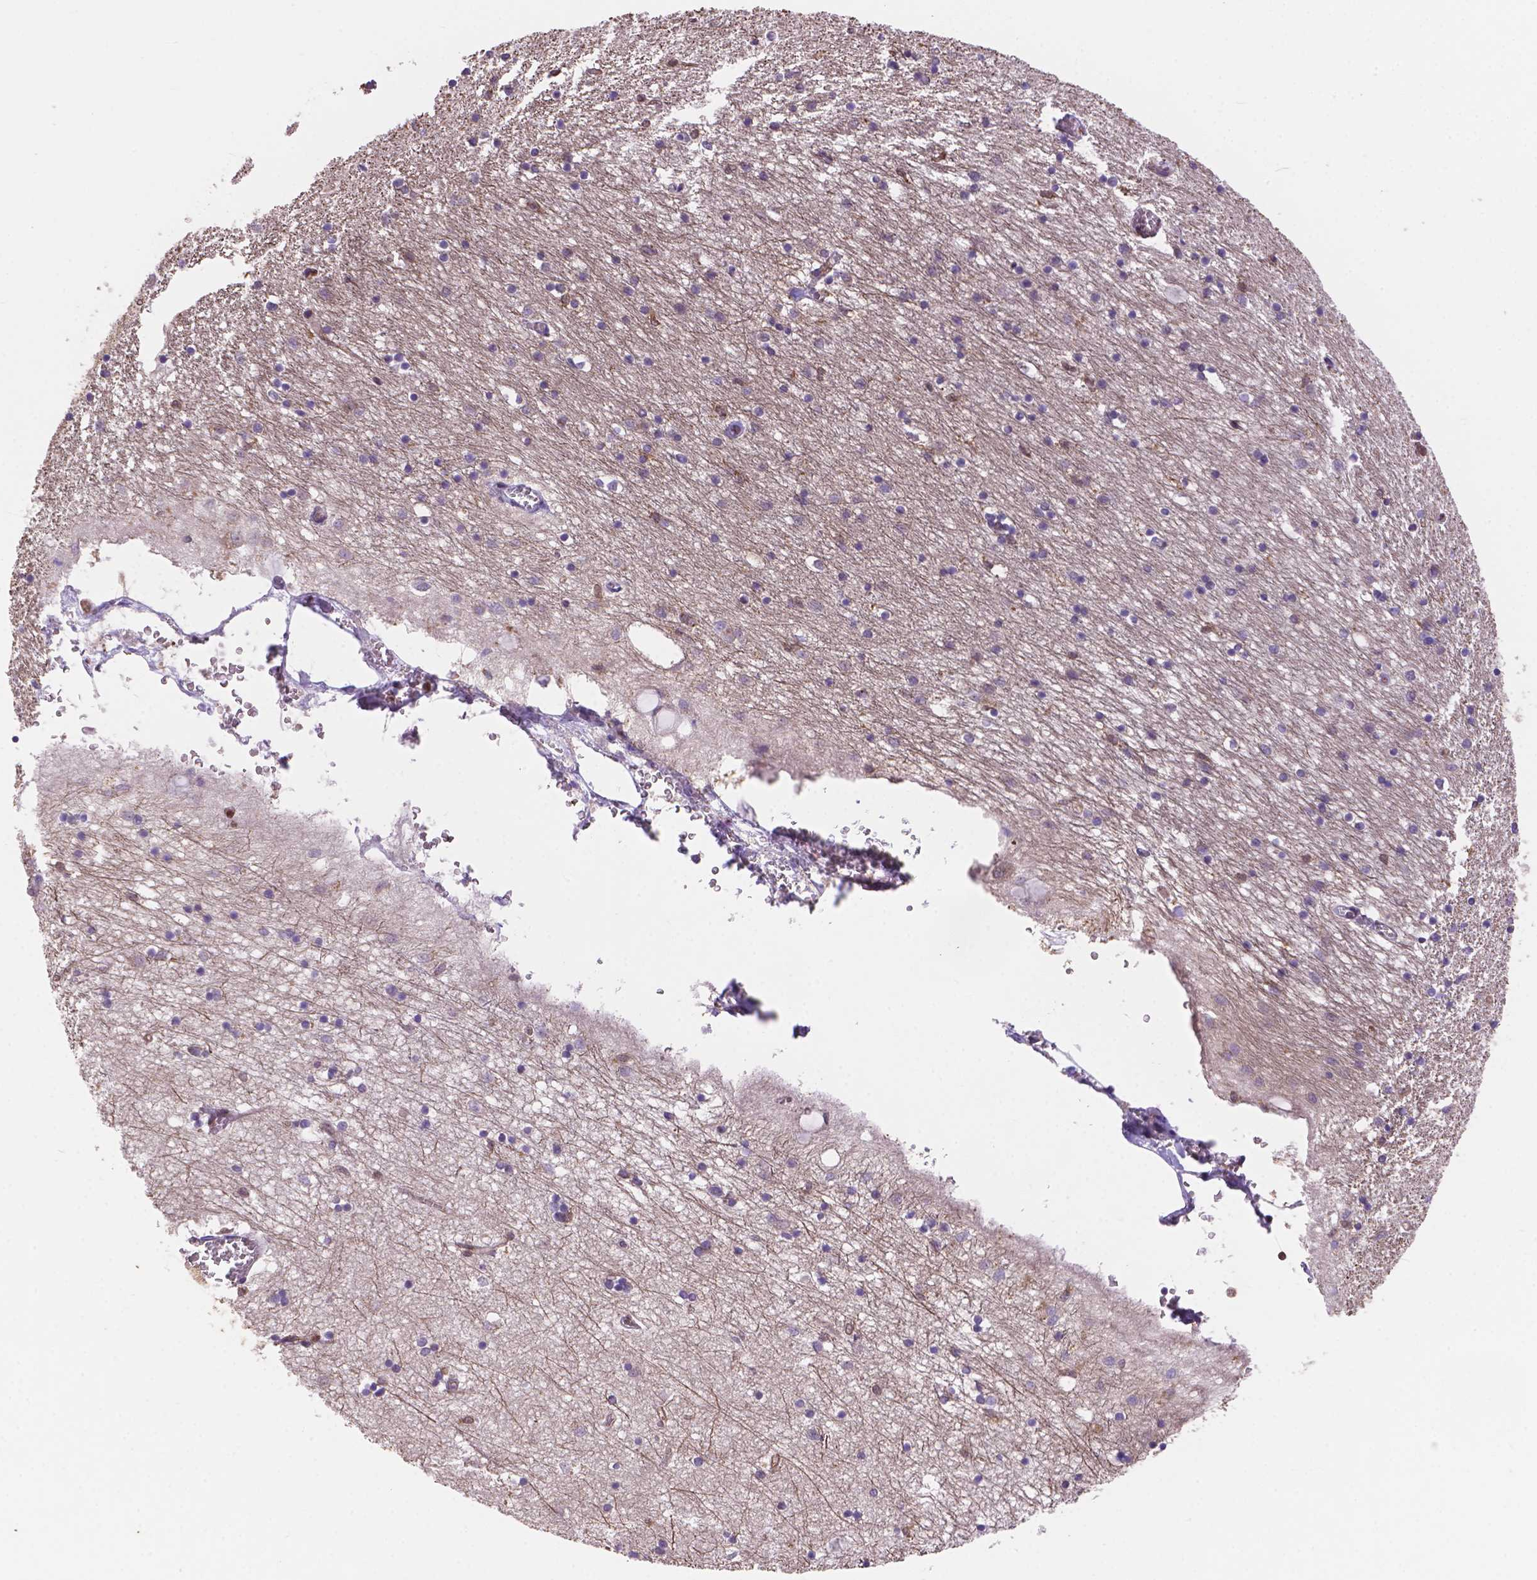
{"staining": {"intensity": "negative", "quantity": "none", "location": "none"}, "tissue": "hippocampus", "cell_type": "Glial cells", "image_type": "normal", "snomed": [{"axis": "morphology", "description": "Normal tissue, NOS"}, {"axis": "topography", "description": "Lateral ventricle wall"}, {"axis": "topography", "description": "Hippocampus"}], "caption": "High power microscopy photomicrograph of an IHC histopathology image of normal hippocampus, revealing no significant positivity in glial cells.", "gene": "DMWD", "patient": {"sex": "female", "age": 63}}